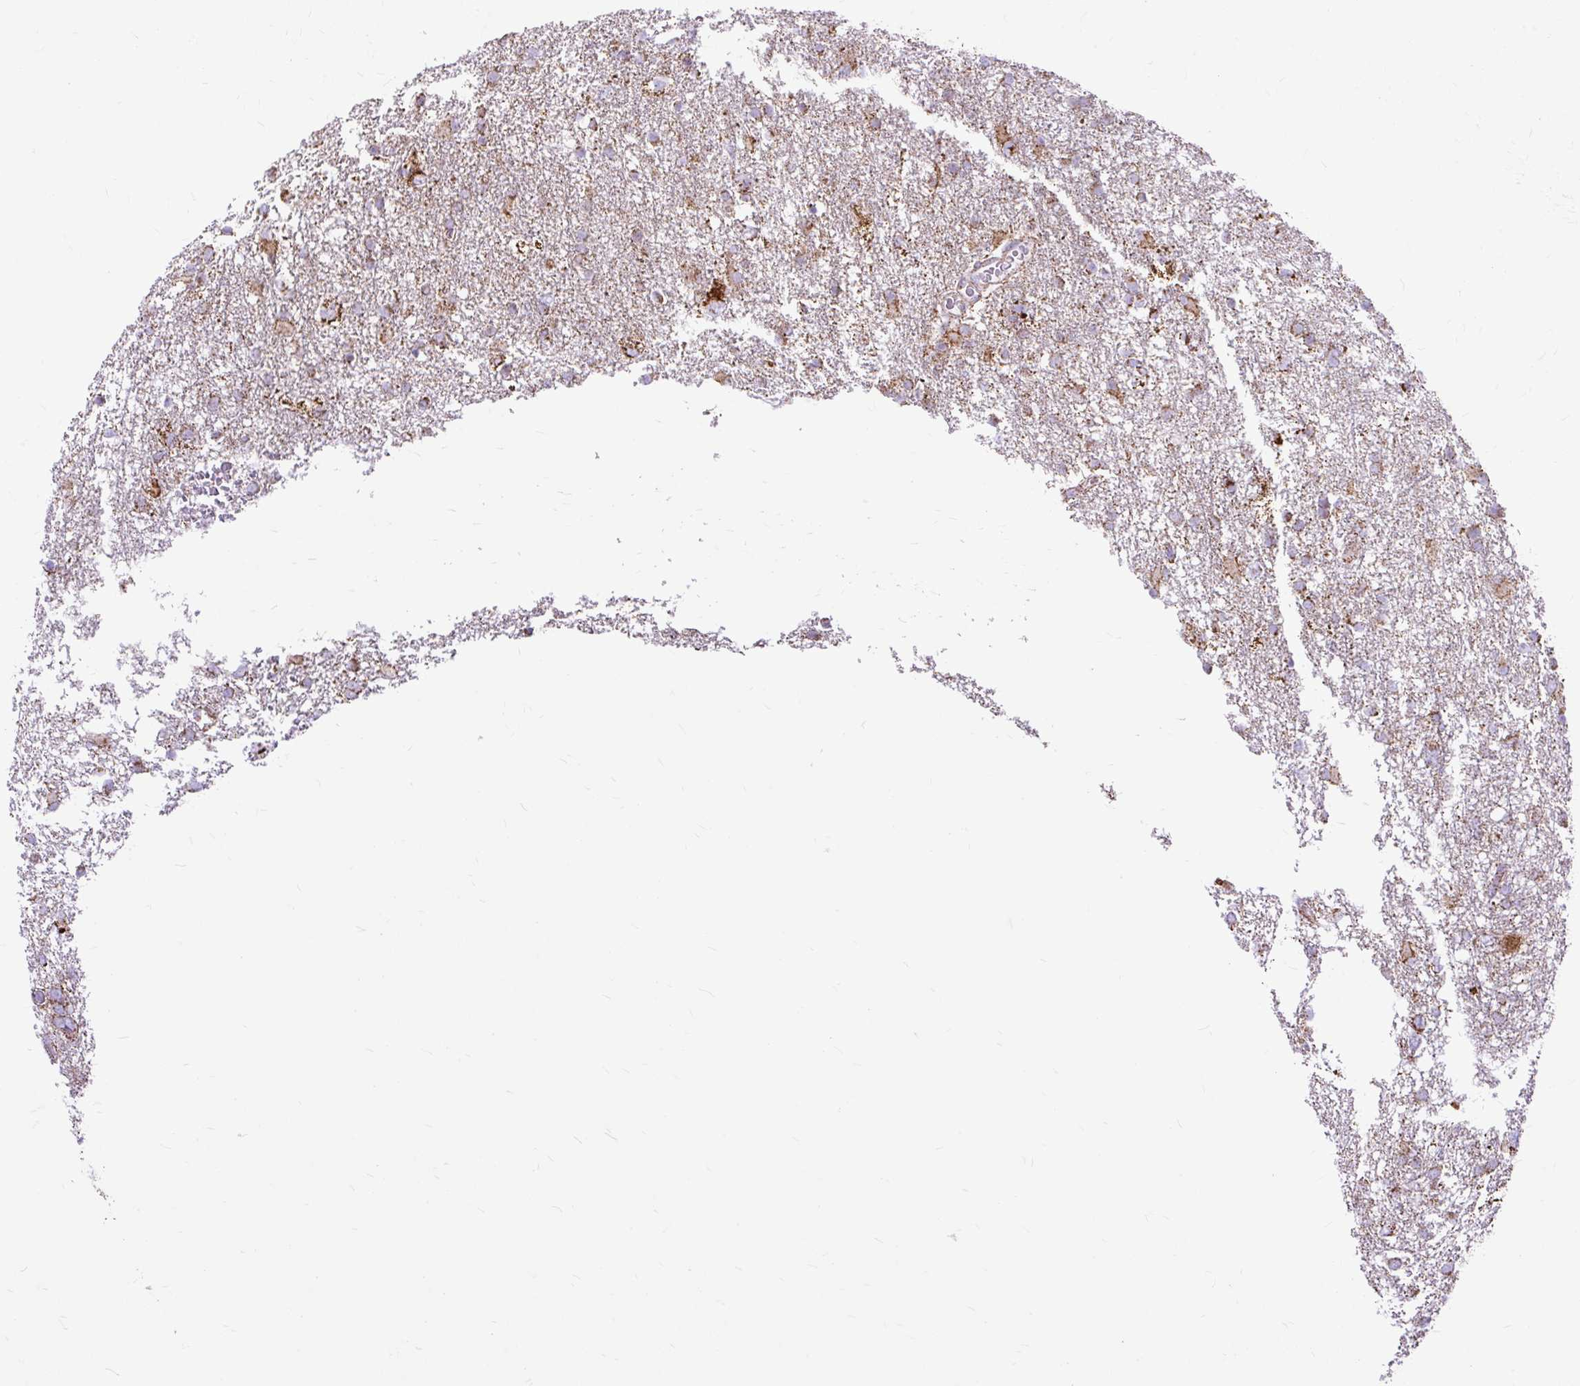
{"staining": {"intensity": "moderate", "quantity": "25%-75%", "location": "cytoplasmic/membranous"}, "tissue": "glioma", "cell_type": "Tumor cells", "image_type": "cancer", "snomed": [{"axis": "morphology", "description": "Glioma, malignant, High grade"}, {"axis": "topography", "description": "Brain"}], "caption": "Malignant glioma (high-grade) stained with IHC reveals moderate cytoplasmic/membranous staining in approximately 25%-75% of tumor cells.", "gene": "DLAT", "patient": {"sex": "male", "age": 61}}